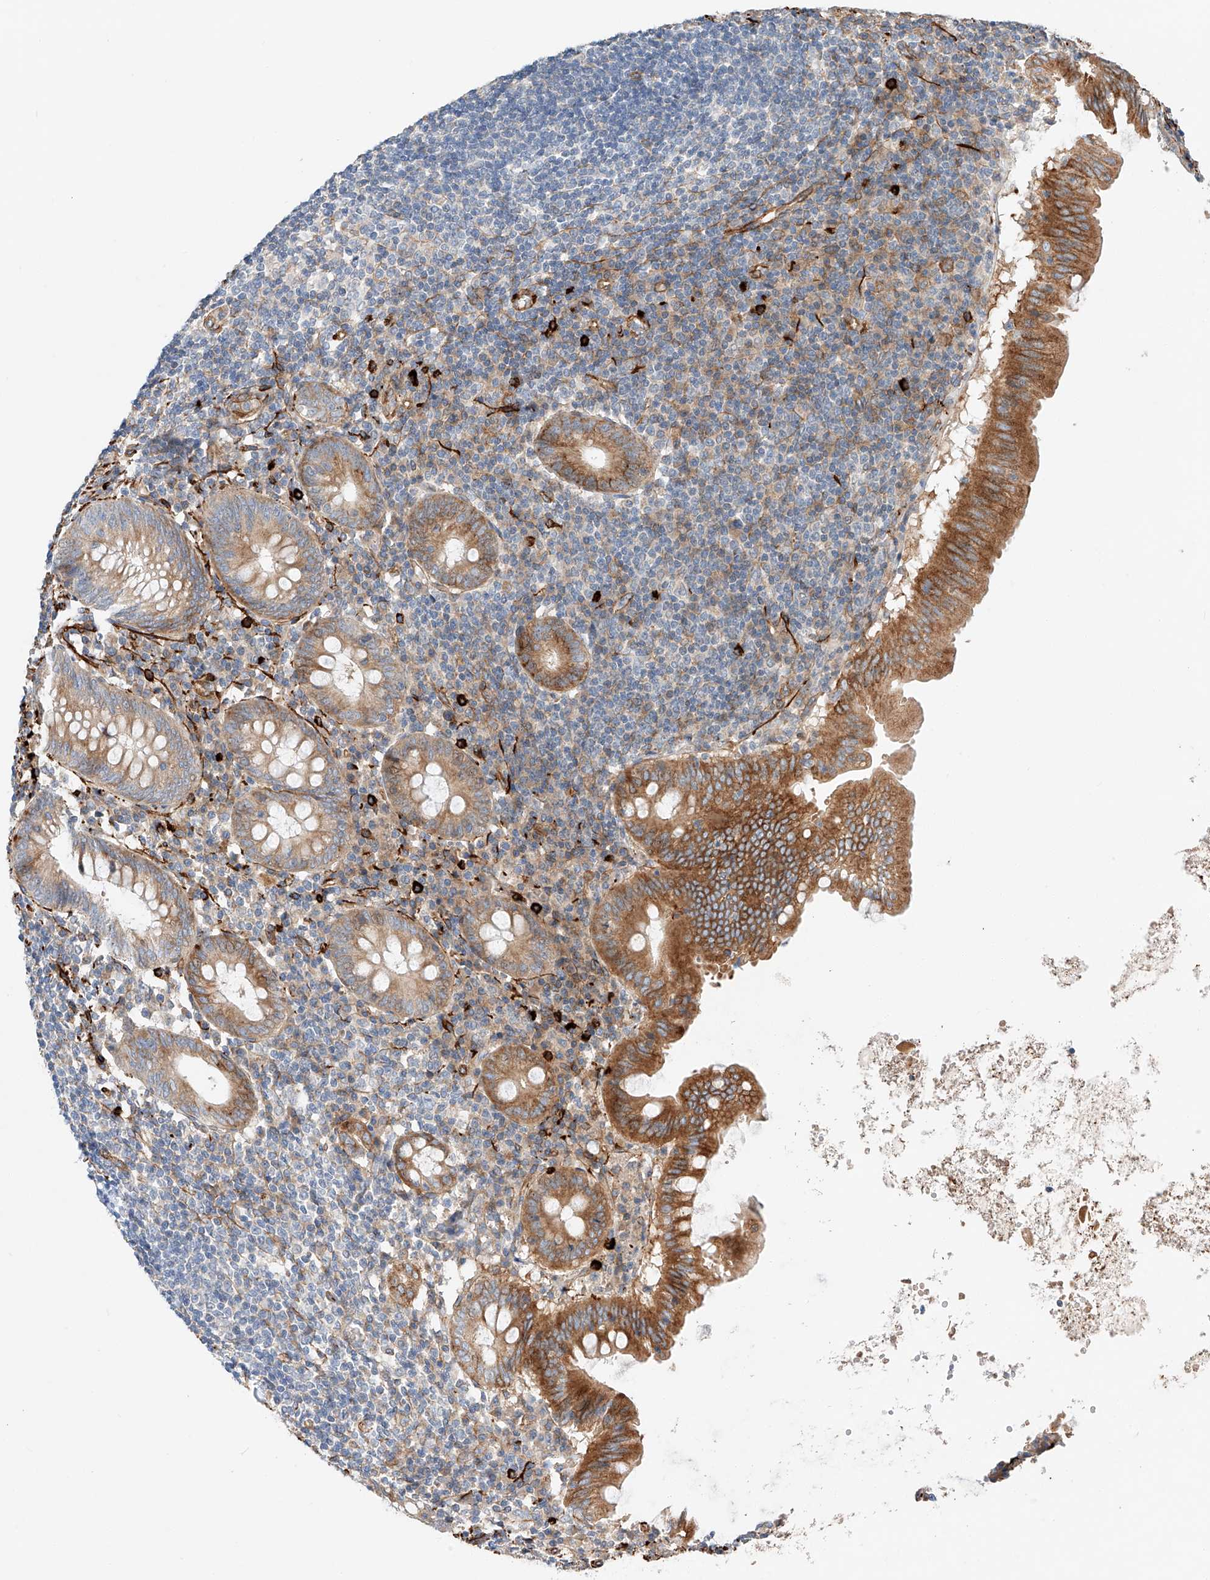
{"staining": {"intensity": "moderate", "quantity": ">75%", "location": "cytoplasmic/membranous"}, "tissue": "appendix", "cell_type": "Glandular cells", "image_type": "normal", "snomed": [{"axis": "morphology", "description": "Normal tissue, NOS"}, {"axis": "topography", "description": "Appendix"}], "caption": "IHC of benign human appendix demonstrates medium levels of moderate cytoplasmic/membranous positivity in approximately >75% of glandular cells.", "gene": "MINDY4", "patient": {"sex": "female", "age": 54}}